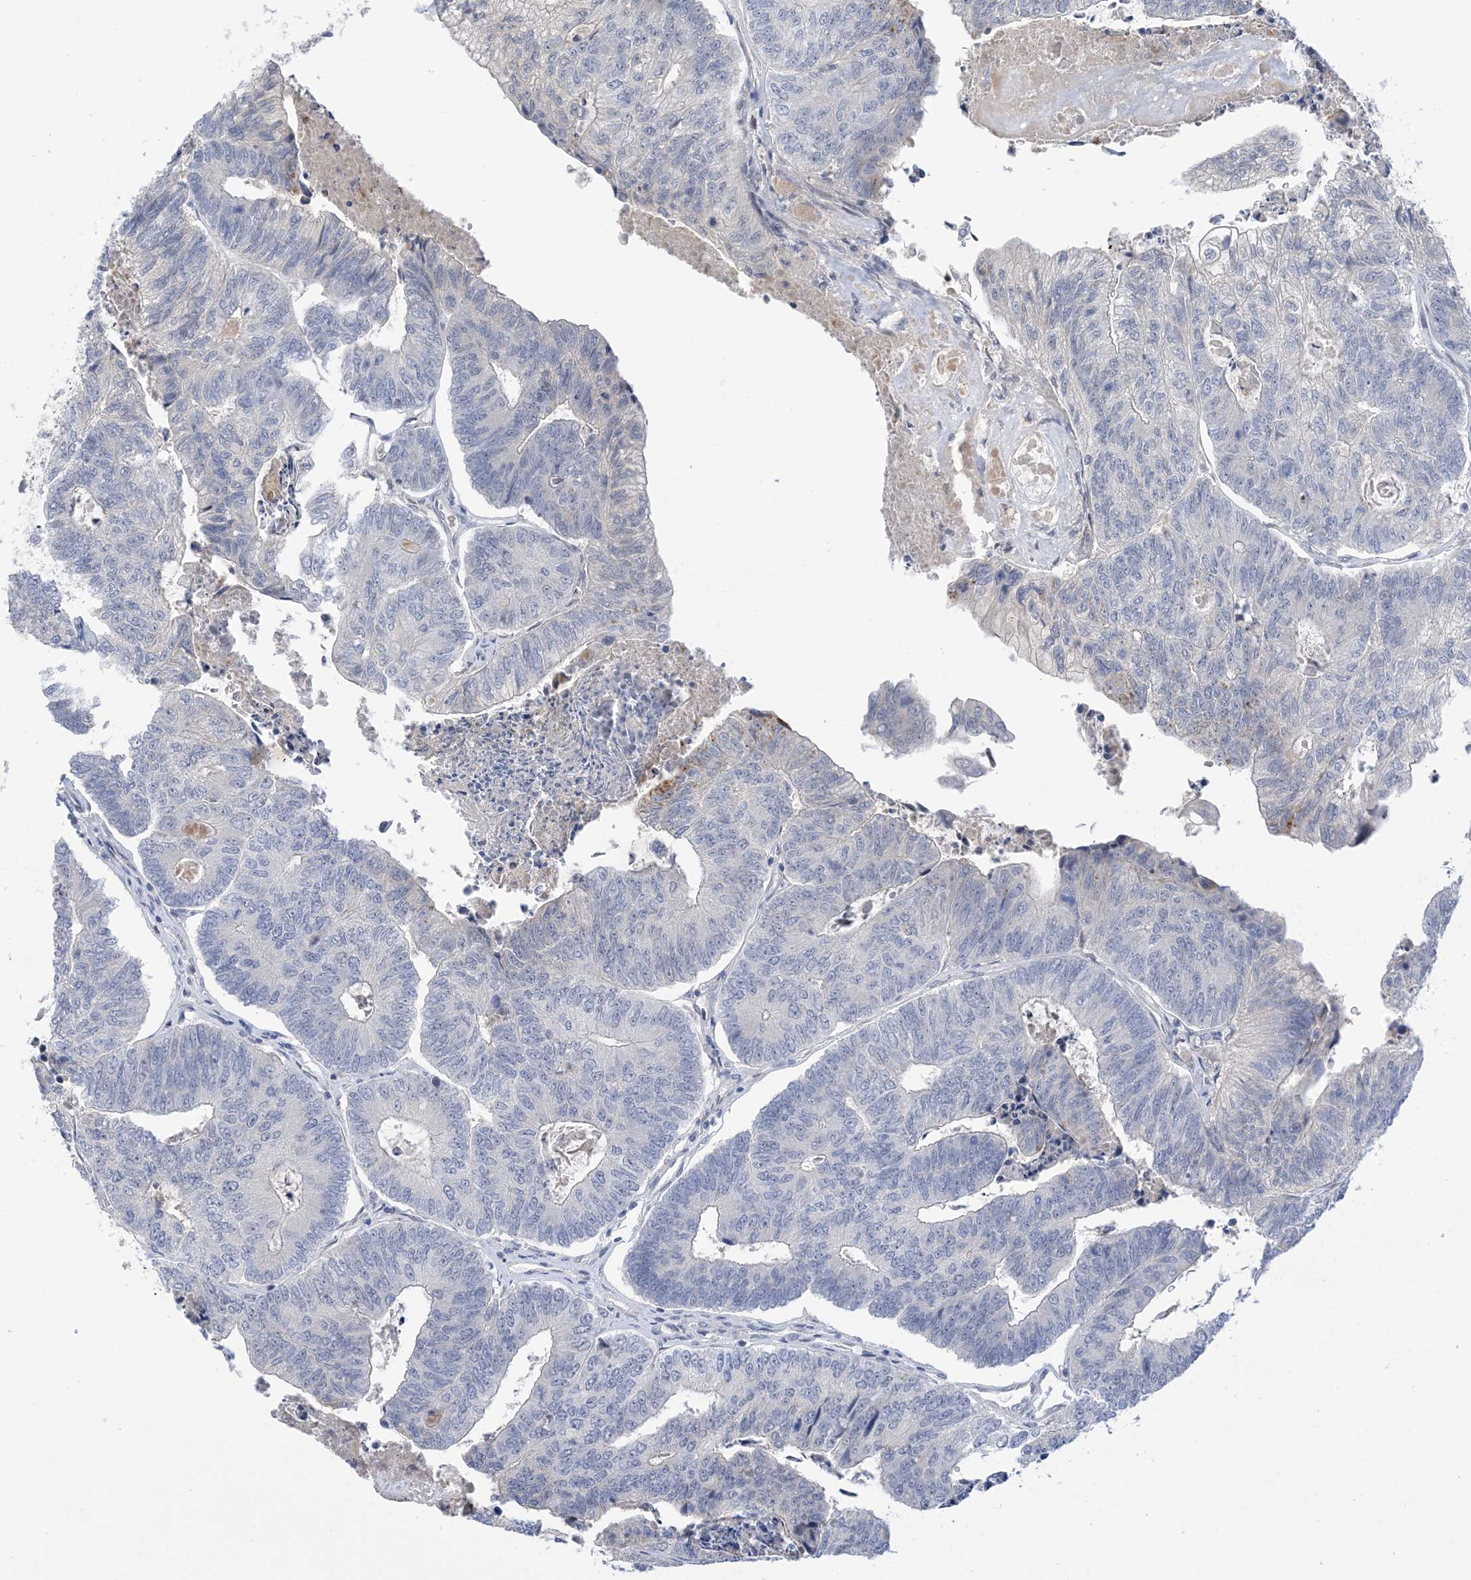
{"staining": {"intensity": "negative", "quantity": "none", "location": "none"}, "tissue": "colorectal cancer", "cell_type": "Tumor cells", "image_type": "cancer", "snomed": [{"axis": "morphology", "description": "Adenocarcinoma, NOS"}, {"axis": "topography", "description": "Colon"}], "caption": "Adenocarcinoma (colorectal) stained for a protein using immunohistochemistry (IHC) demonstrates no staining tumor cells.", "gene": "TTYH1", "patient": {"sex": "female", "age": 67}}